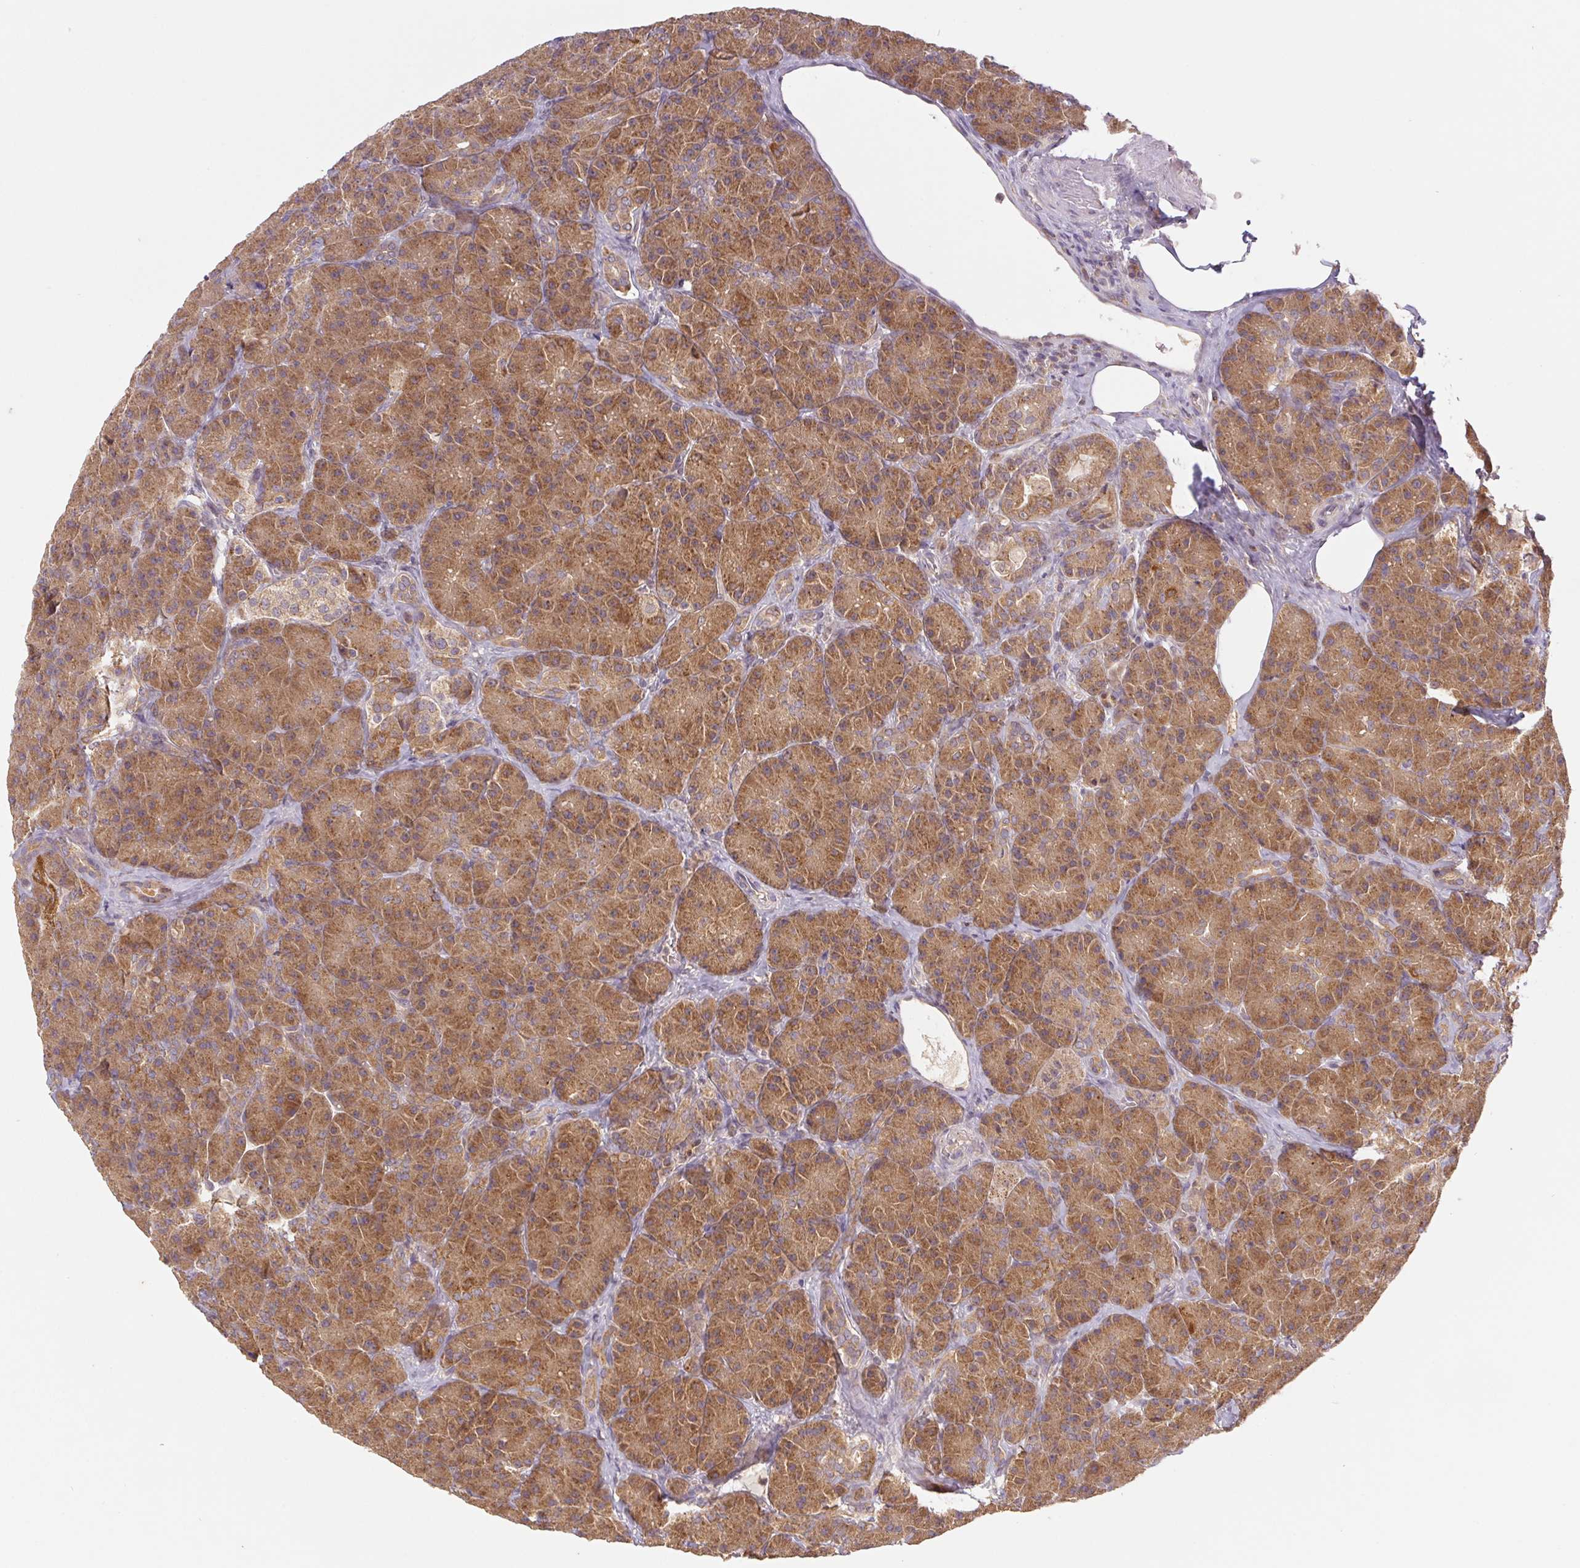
{"staining": {"intensity": "moderate", "quantity": ">75%", "location": "cytoplasmic/membranous"}, "tissue": "pancreas", "cell_type": "Exocrine glandular cells", "image_type": "normal", "snomed": [{"axis": "morphology", "description": "Normal tissue, NOS"}, {"axis": "topography", "description": "Pancreas"}], "caption": "Immunohistochemical staining of unremarkable pancreas reveals moderate cytoplasmic/membranous protein positivity in about >75% of exocrine glandular cells. (Stains: DAB (3,3'-diaminobenzidine) in brown, nuclei in blue, Microscopy: brightfield microscopy at high magnification).", "gene": "MTHFD1L", "patient": {"sex": "male", "age": 57}}